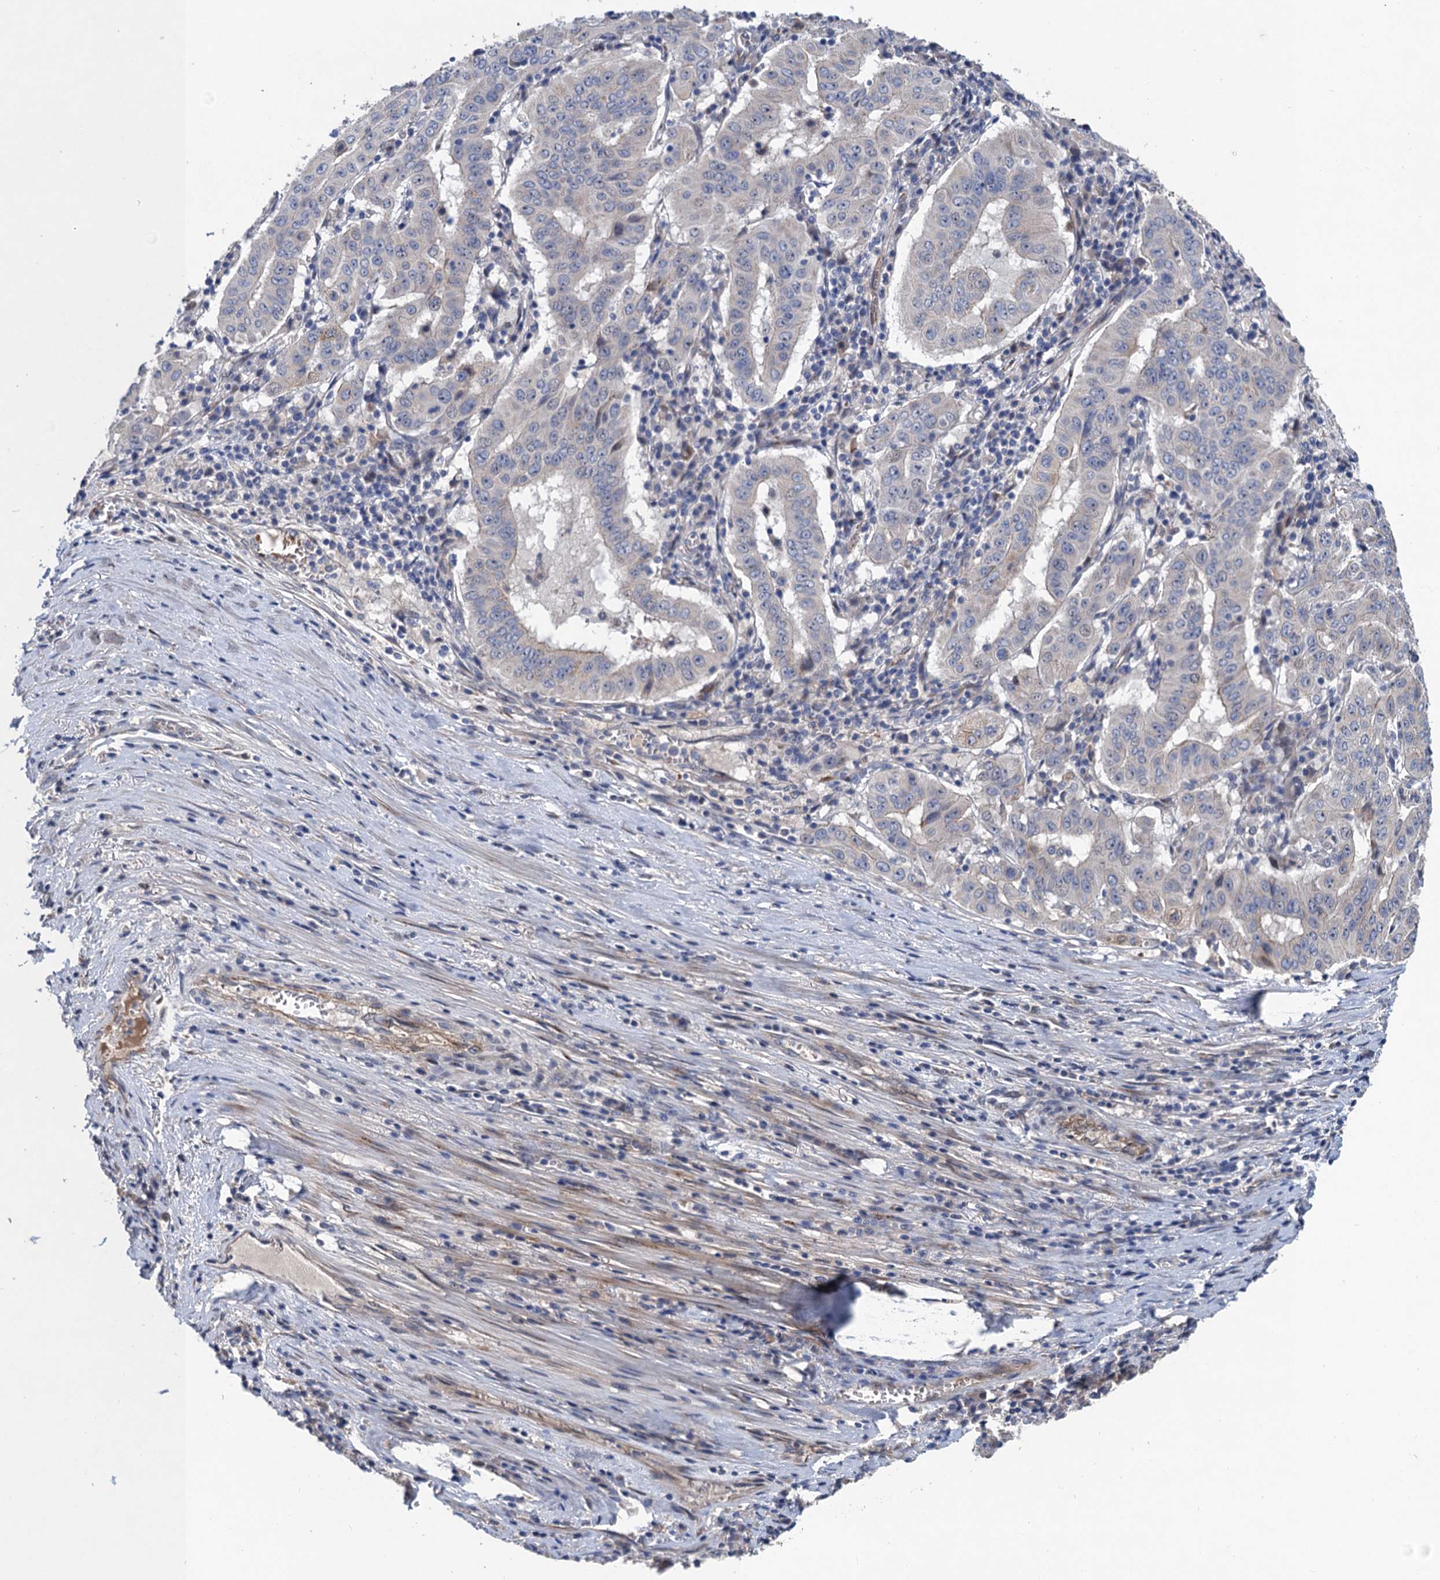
{"staining": {"intensity": "negative", "quantity": "none", "location": "none"}, "tissue": "pancreatic cancer", "cell_type": "Tumor cells", "image_type": "cancer", "snomed": [{"axis": "morphology", "description": "Adenocarcinoma, NOS"}, {"axis": "topography", "description": "Pancreas"}], "caption": "Protein analysis of adenocarcinoma (pancreatic) reveals no significant positivity in tumor cells.", "gene": "TRAF7", "patient": {"sex": "male", "age": 63}}